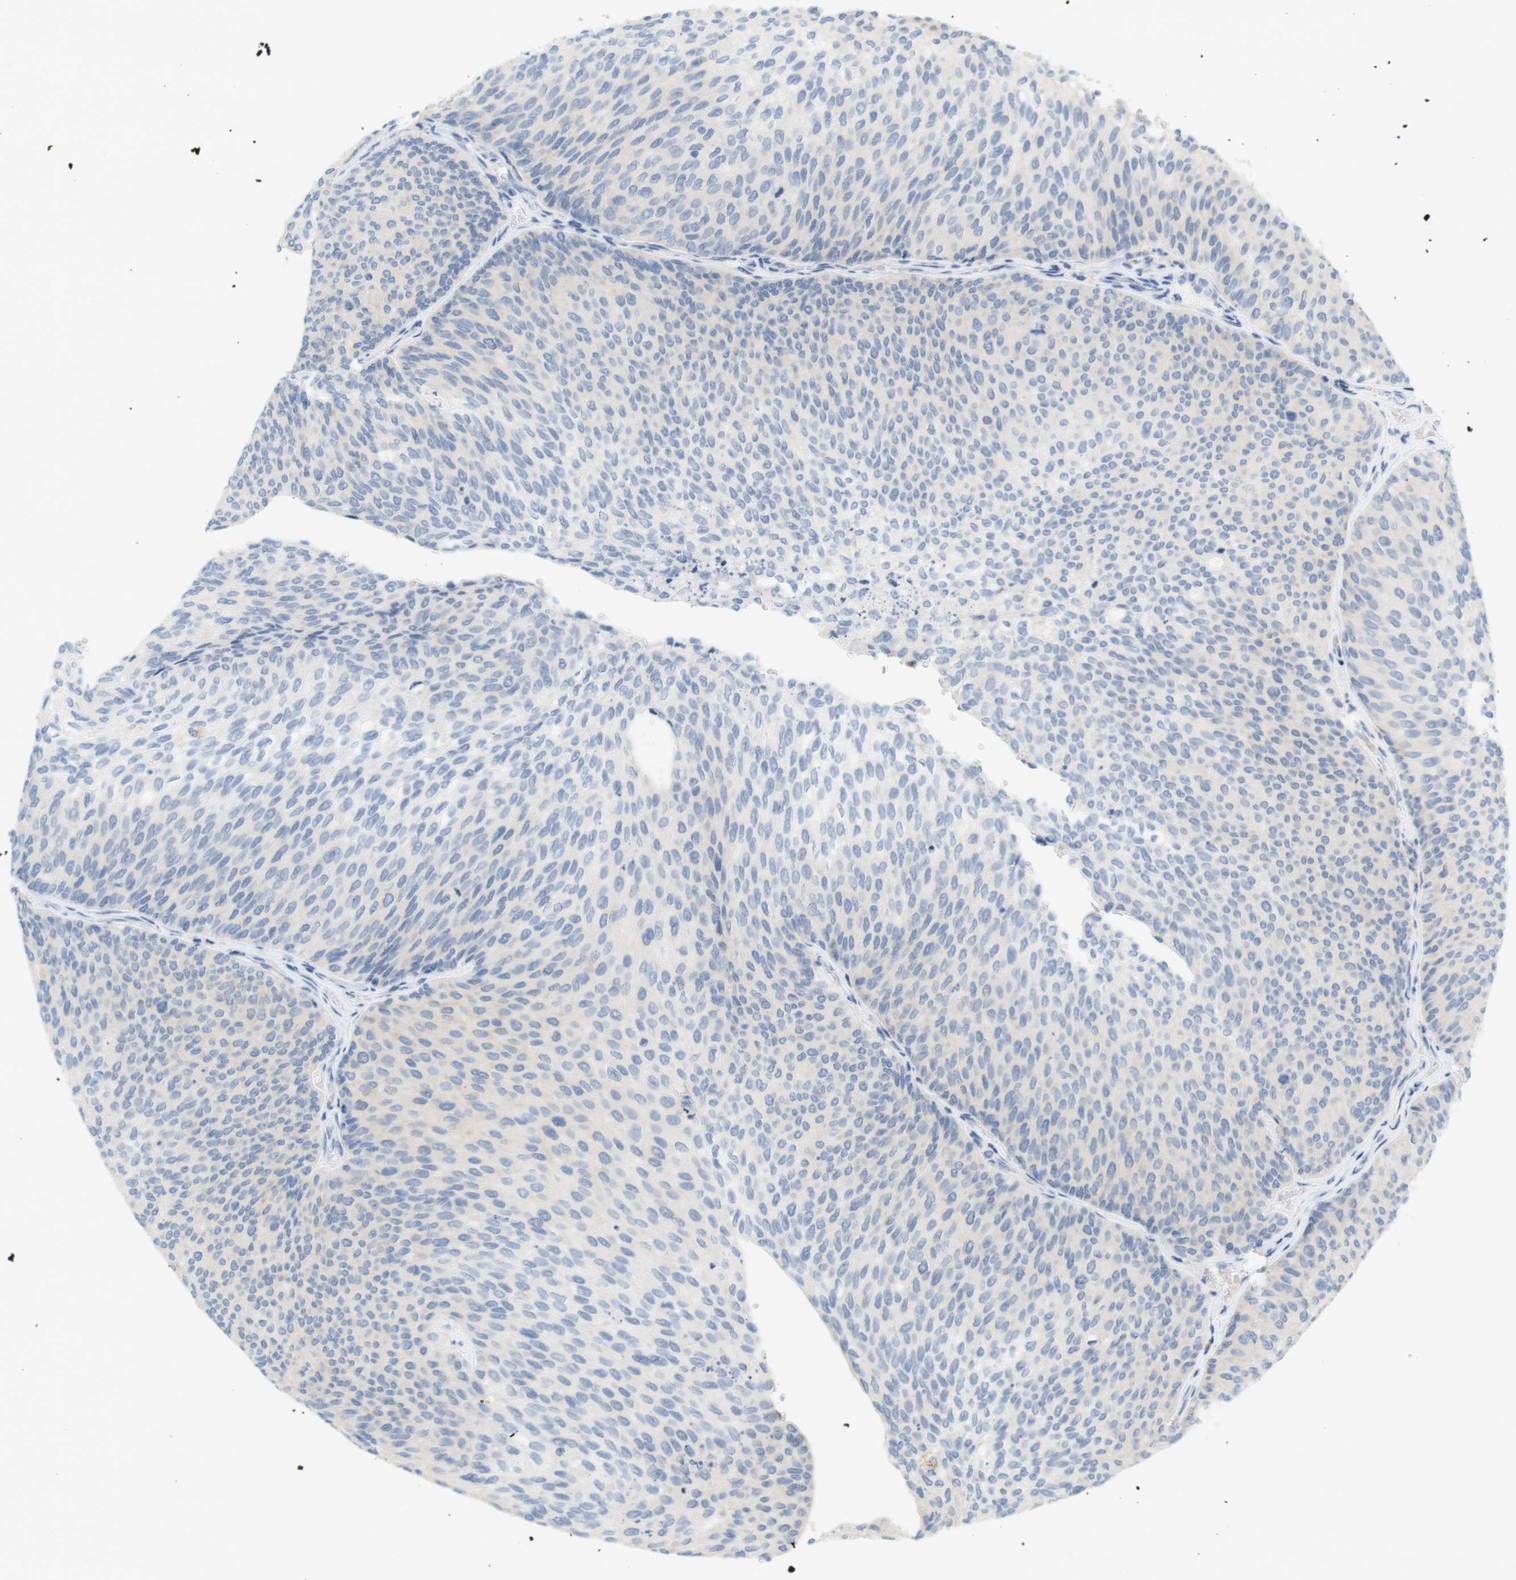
{"staining": {"intensity": "negative", "quantity": "none", "location": "none"}, "tissue": "urothelial cancer", "cell_type": "Tumor cells", "image_type": "cancer", "snomed": [{"axis": "morphology", "description": "Urothelial carcinoma, Low grade"}, {"axis": "topography", "description": "Urinary bladder"}], "caption": "IHC image of low-grade urothelial carcinoma stained for a protein (brown), which shows no staining in tumor cells.", "gene": "LRRK2", "patient": {"sex": "female", "age": 79}}